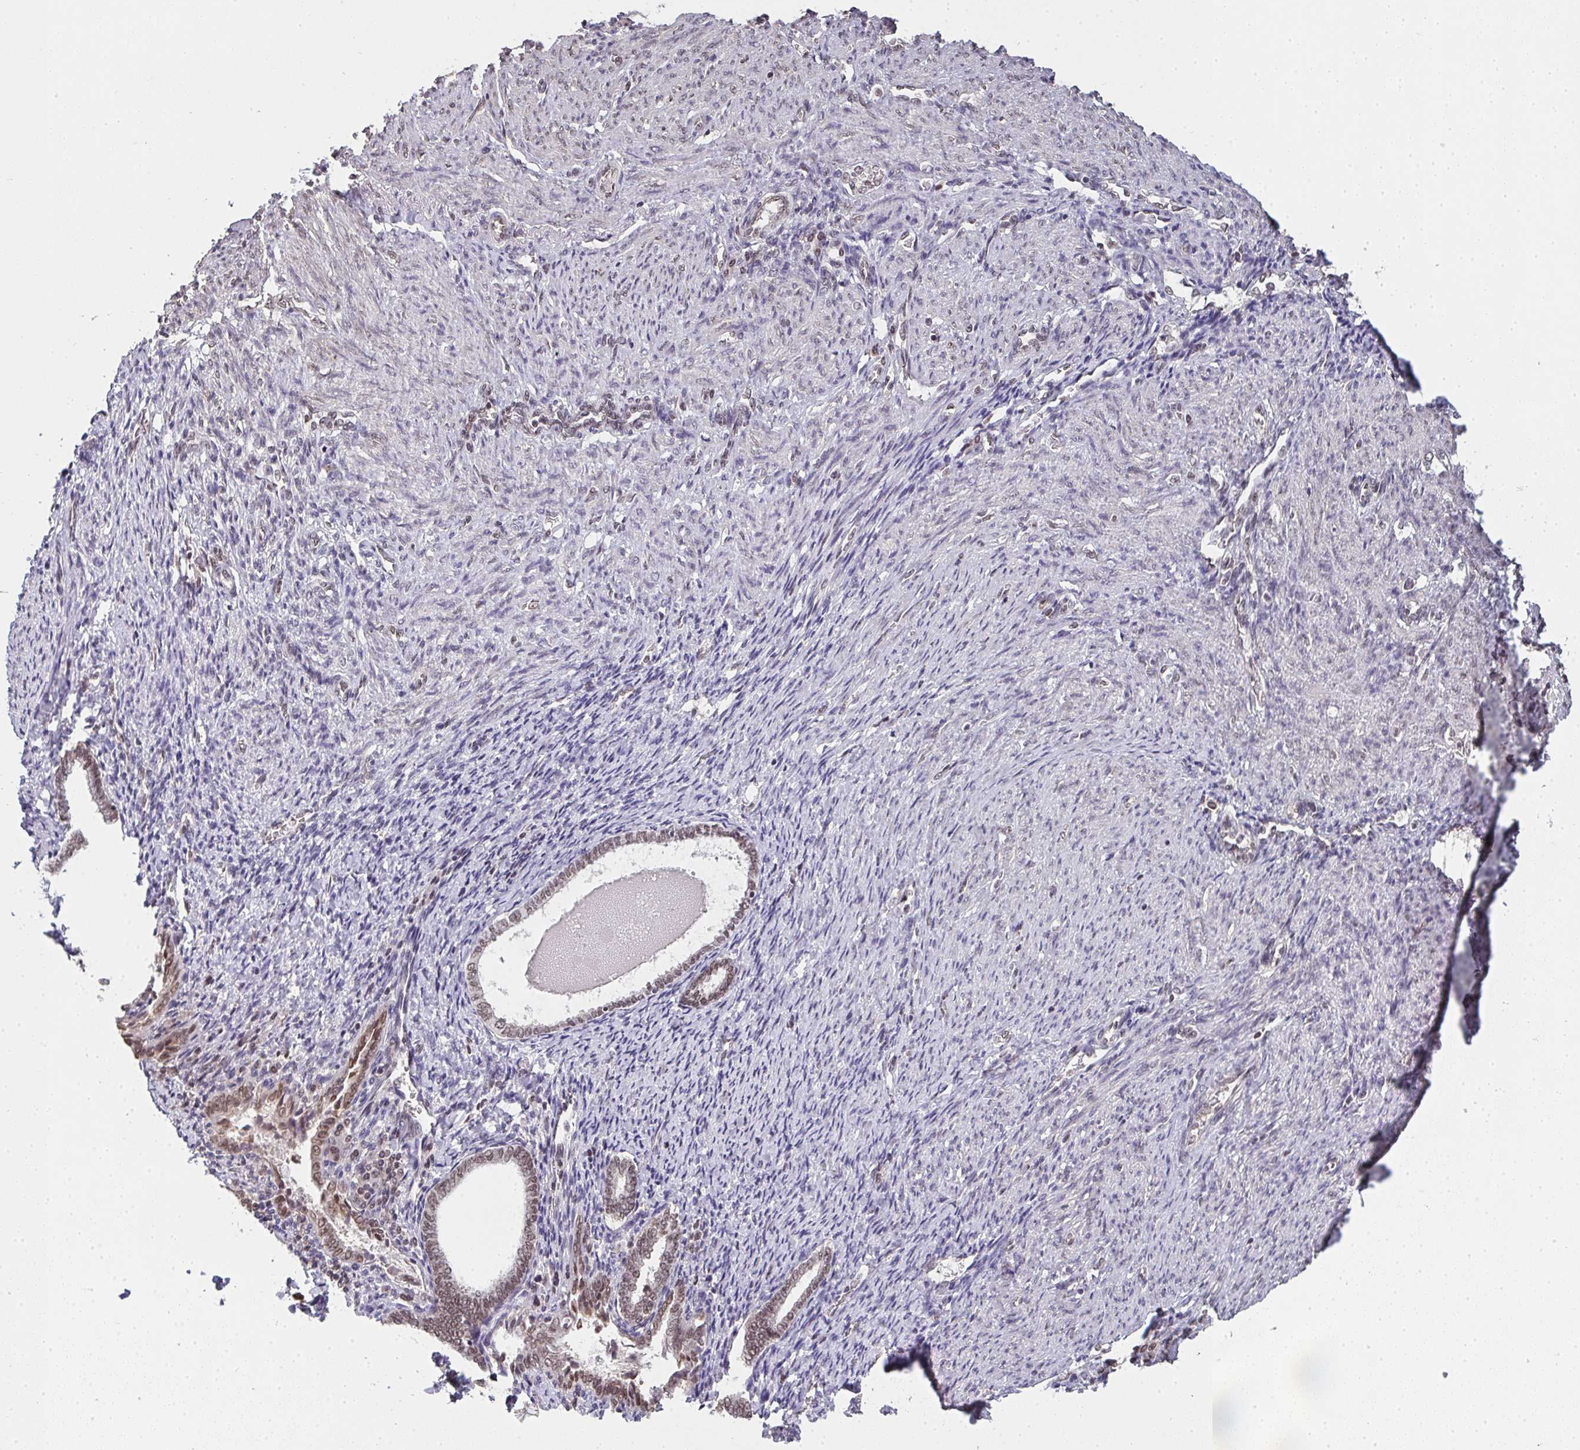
{"staining": {"intensity": "moderate", "quantity": ">75%", "location": "nuclear"}, "tissue": "endometrial cancer", "cell_type": "Tumor cells", "image_type": "cancer", "snomed": [{"axis": "morphology", "description": "Adenocarcinoma, NOS"}, {"axis": "topography", "description": "Endometrium"}], "caption": "IHC micrograph of neoplastic tissue: endometrial cancer stained using immunohistochemistry shows medium levels of moderate protein expression localized specifically in the nuclear of tumor cells, appearing as a nuclear brown color.", "gene": "DKC1", "patient": {"sex": "female", "age": 80}}